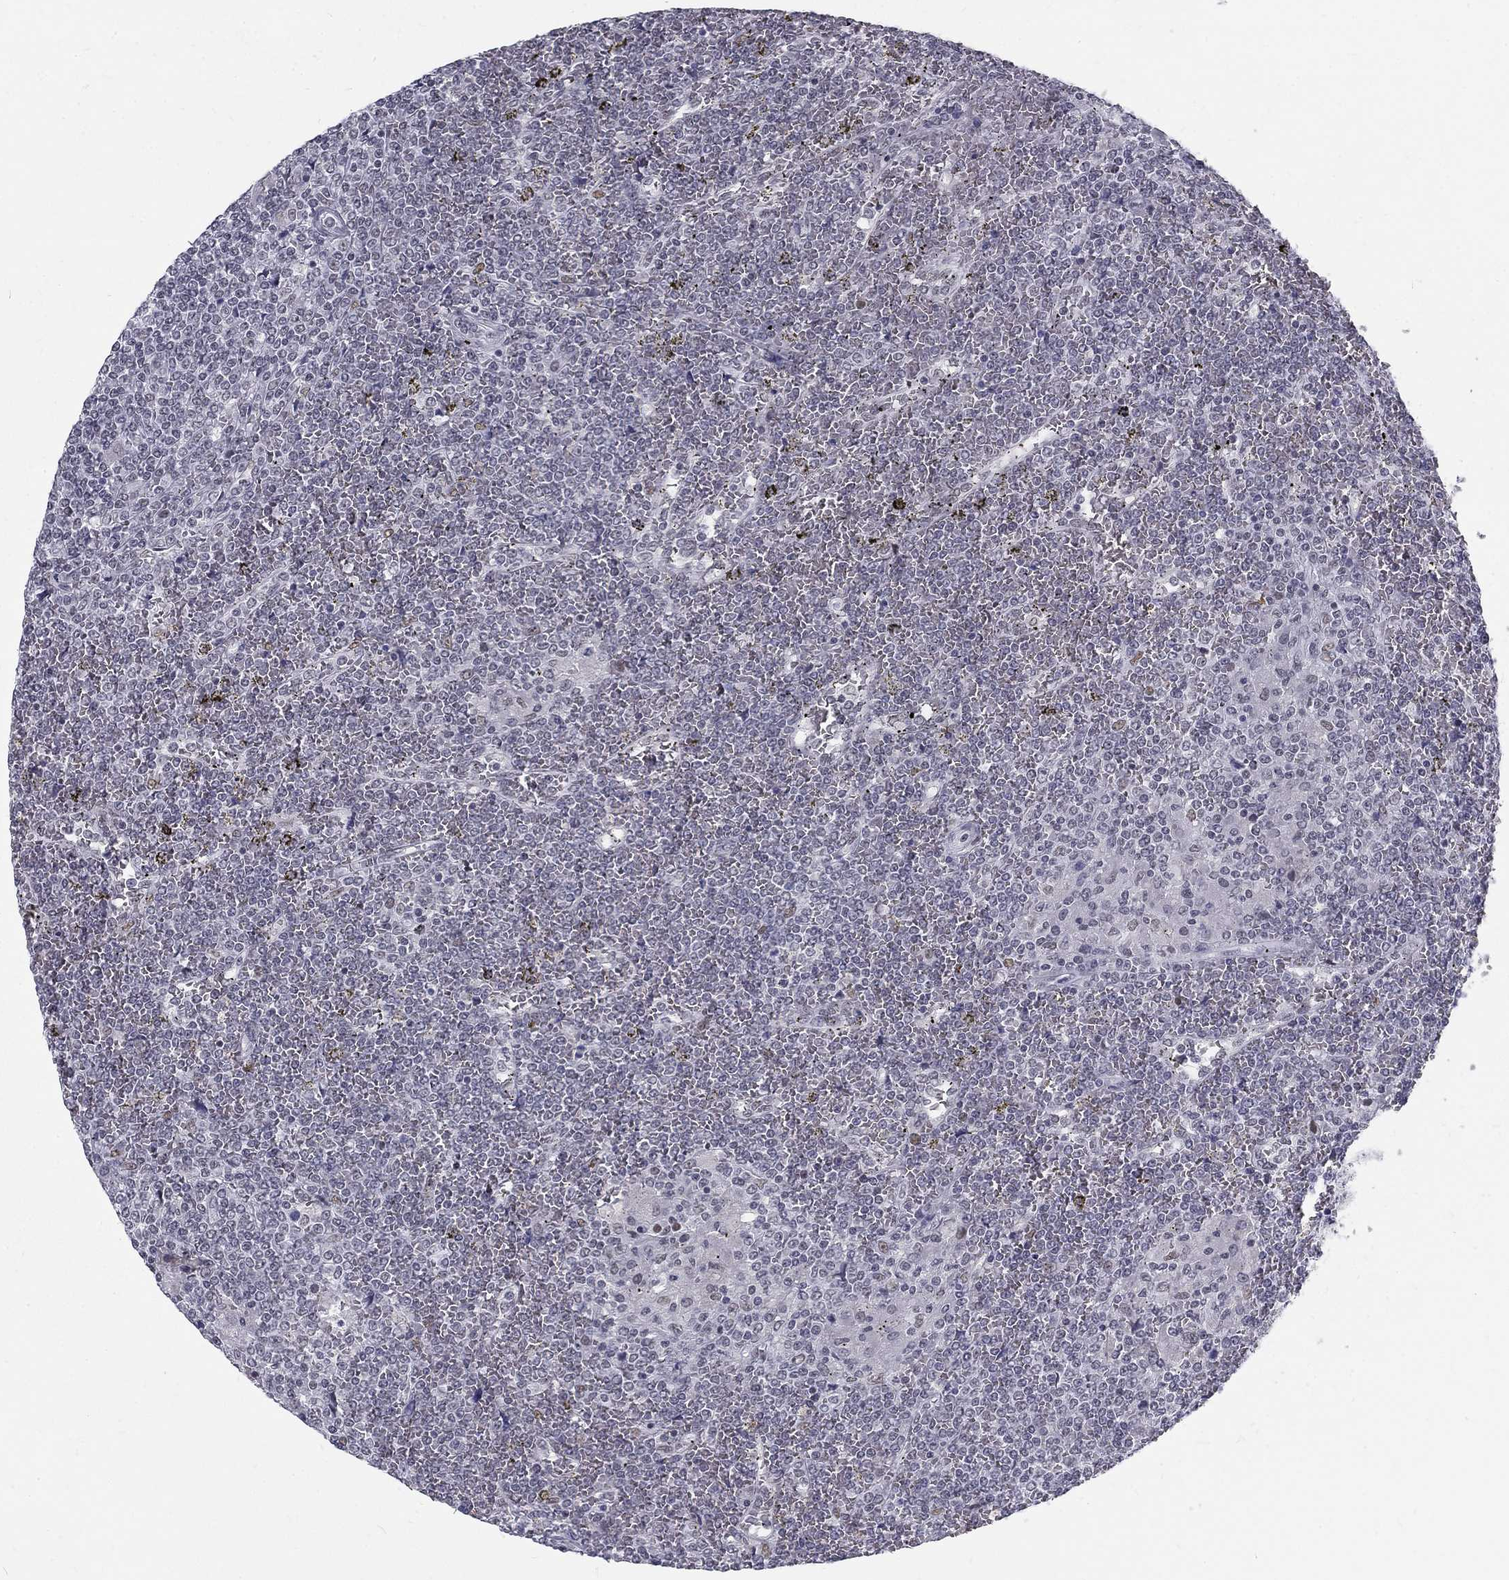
{"staining": {"intensity": "negative", "quantity": "none", "location": "none"}, "tissue": "lymphoma", "cell_type": "Tumor cells", "image_type": "cancer", "snomed": [{"axis": "morphology", "description": "Malignant lymphoma, non-Hodgkin's type, Low grade"}, {"axis": "topography", "description": "Spleen"}], "caption": "Human lymphoma stained for a protein using IHC exhibits no expression in tumor cells.", "gene": "SNORC", "patient": {"sex": "female", "age": 19}}